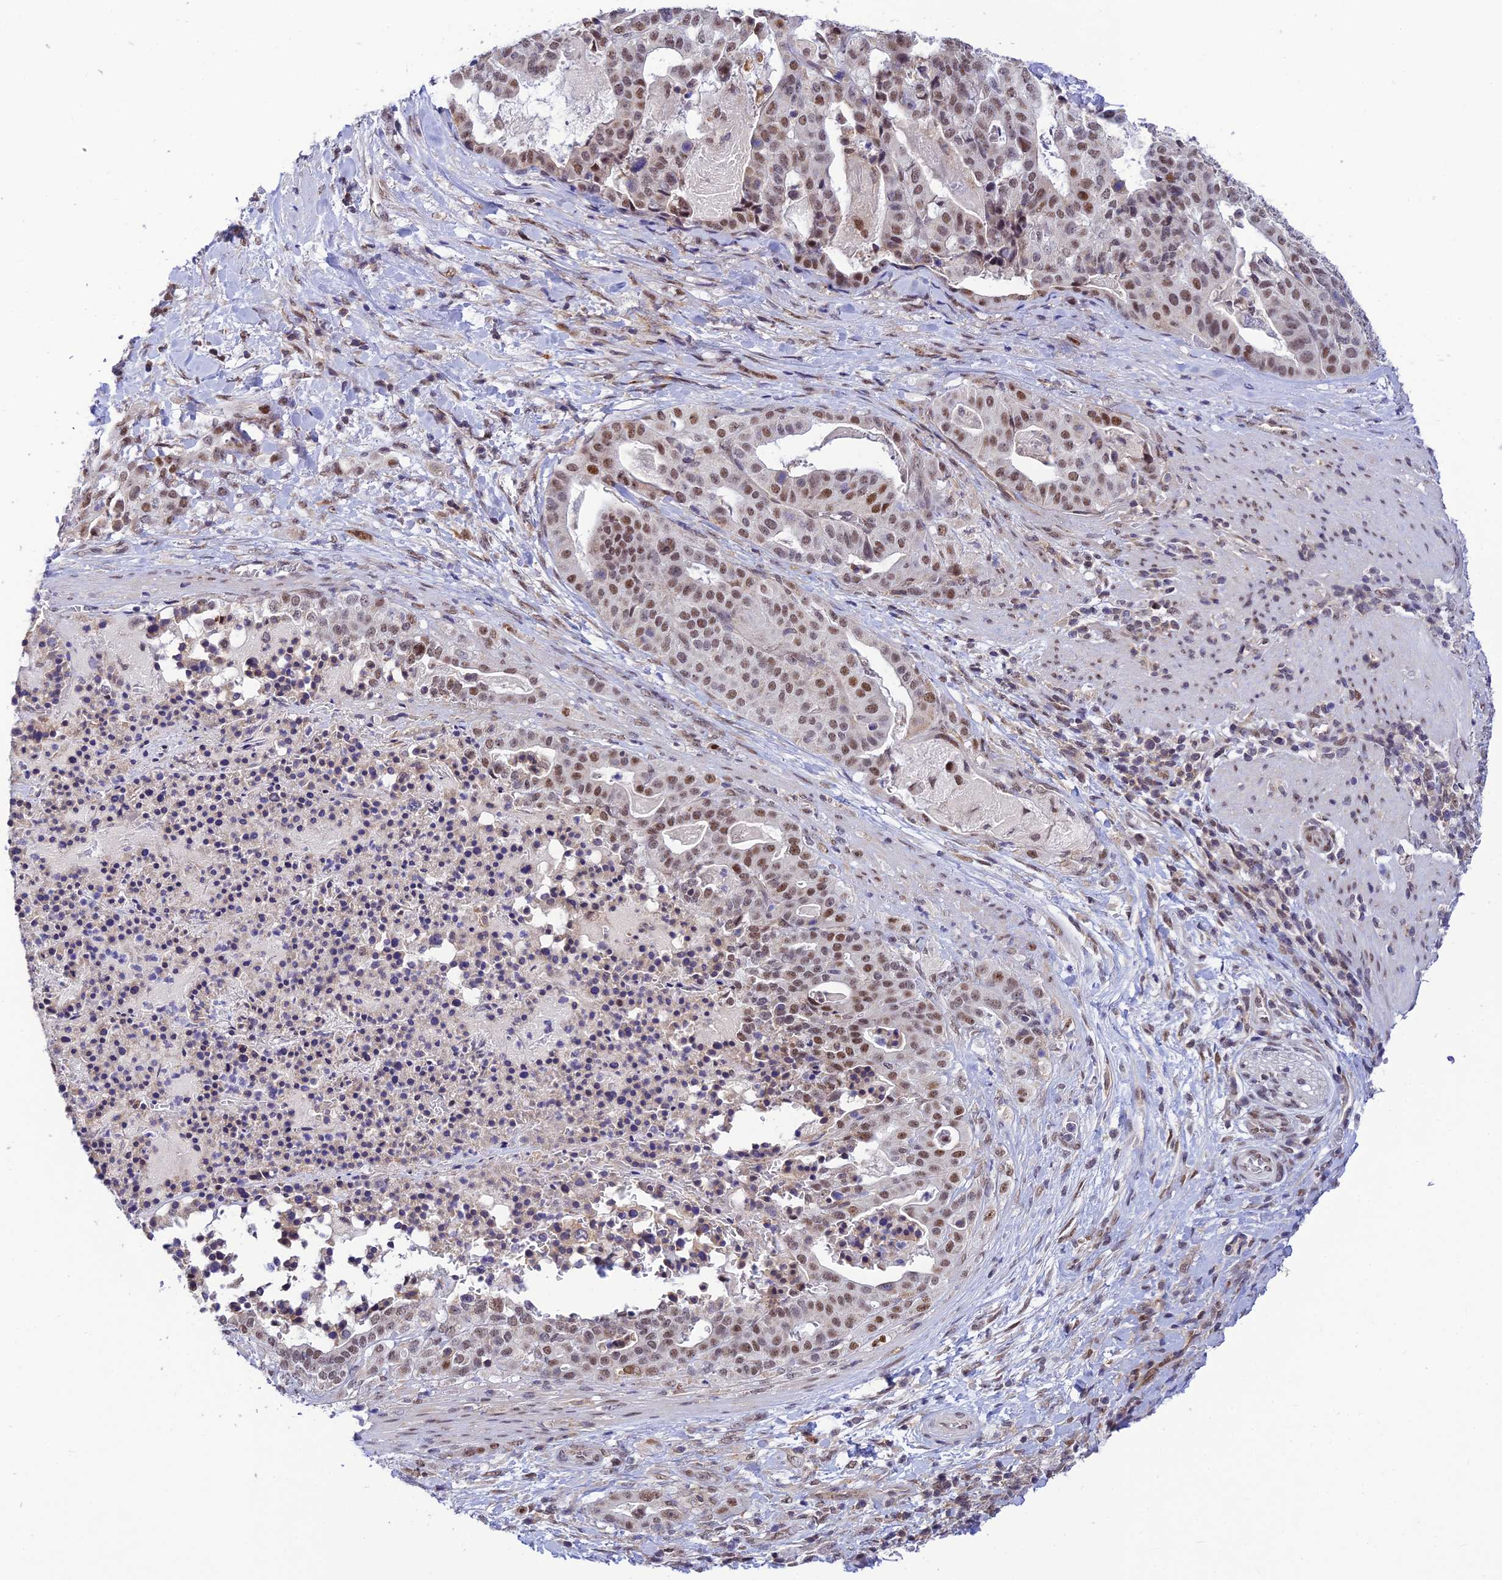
{"staining": {"intensity": "moderate", "quantity": ">75%", "location": "nuclear"}, "tissue": "stomach cancer", "cell_type": "Tumor cells", "image_type": "cancer", "snomed": [{"axis": "morphology", "description": "Adenocarcinoma, NOS"}, {"axis": "topography", "description": "Stomach"}], "caption": "IHC of human stomach cancer (adenocarcinoma) reveals medium levels of moderate nuclear positivity in approximately >75% of tumor cells.", "gene": "C2orf49", "patient": {"sex": "male", "age": 48}}